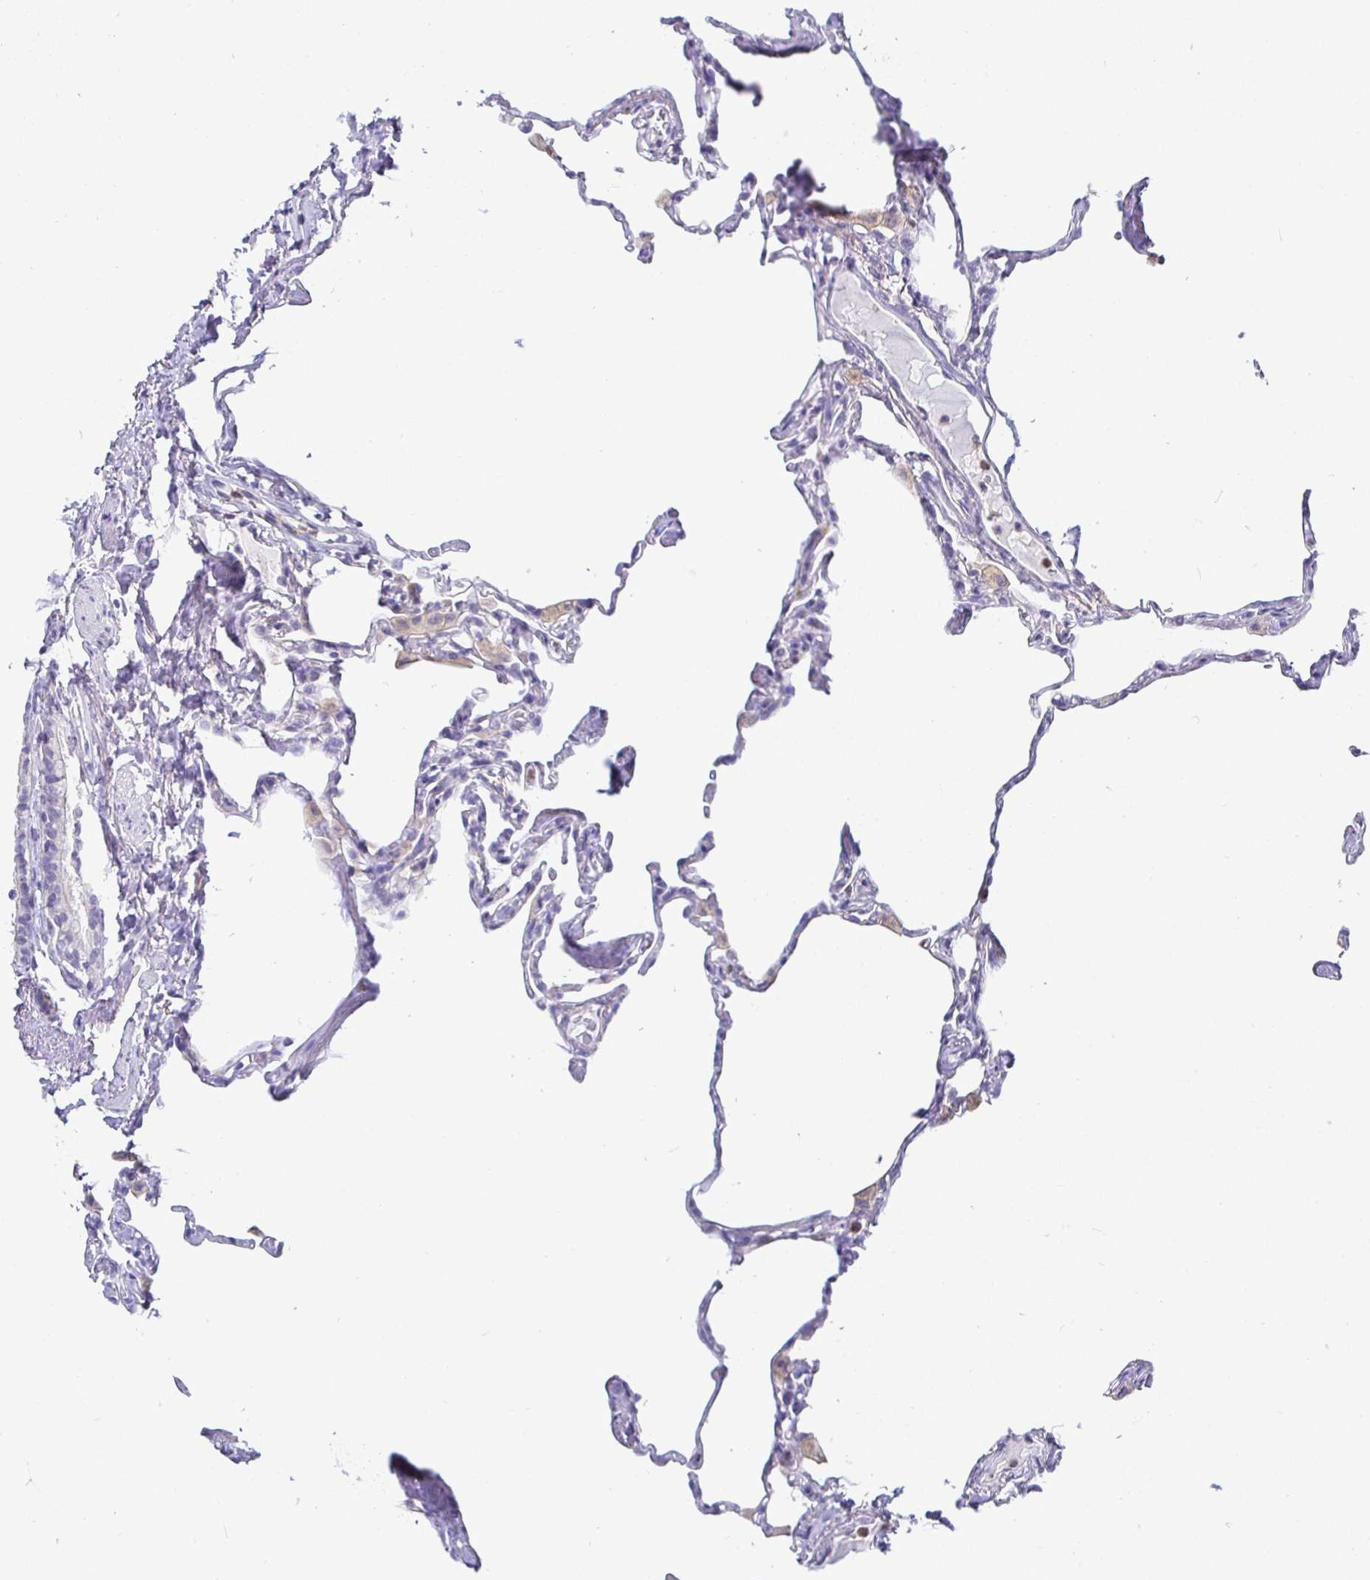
{"staining": {"intensity": "negative", "quantity": "none", "location": "none"}, "tissue": "lung", "cell_type": "Alveolar cells", "image_type": "normal", "snomed": [{"axis": "morphology", "description": "Normal tissue, NOS"}, {"axis": "topography", "description": "Lung"}], "caption": "A micrograph of human lung is negative for staining in alveolar cells. (Stains: DAB IHC with hematoxylin counter stain, Microscopy: brightfield microscopy at high magnification).", "gene": "SIRPA", "patient": {"sex": "male", "age": 65}}